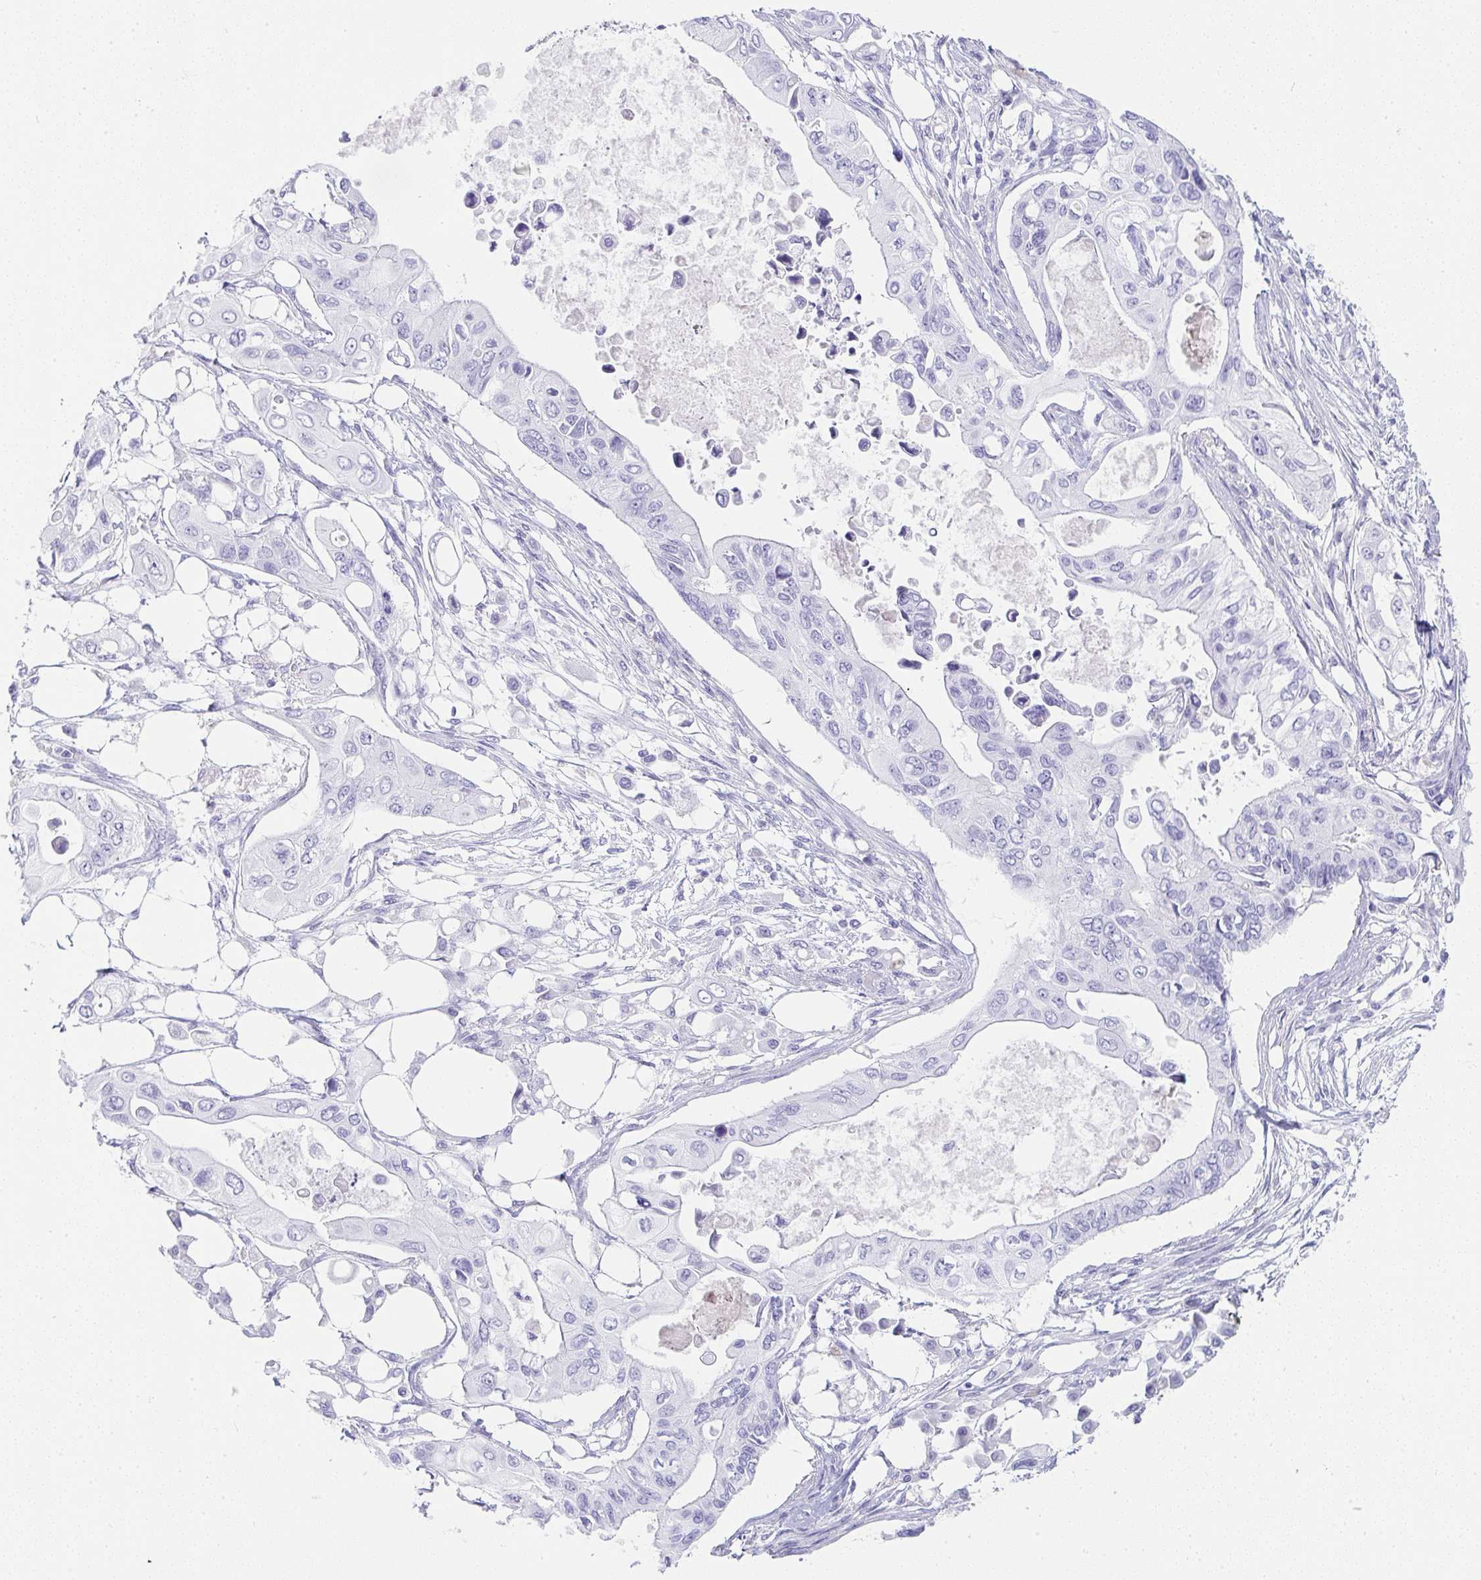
{"staining": {"intensity": "negative", "quantity": "none", "location": "none"}, "tissue": "pancreatic cancer", "cell_type": "Tumor cells", "image_type": "cancer", "snomed": [{"axis": "morphology", "description": "Adenocarcinoma, NOS"}, {"axis": "topography", "description": "Pancreas"}], "caption": "Micrograph shows no protein staining in tumor cells of pancreatic cancer tissue.", "gene": "PRND", "patient": {"sex": "female", "age": 63}}